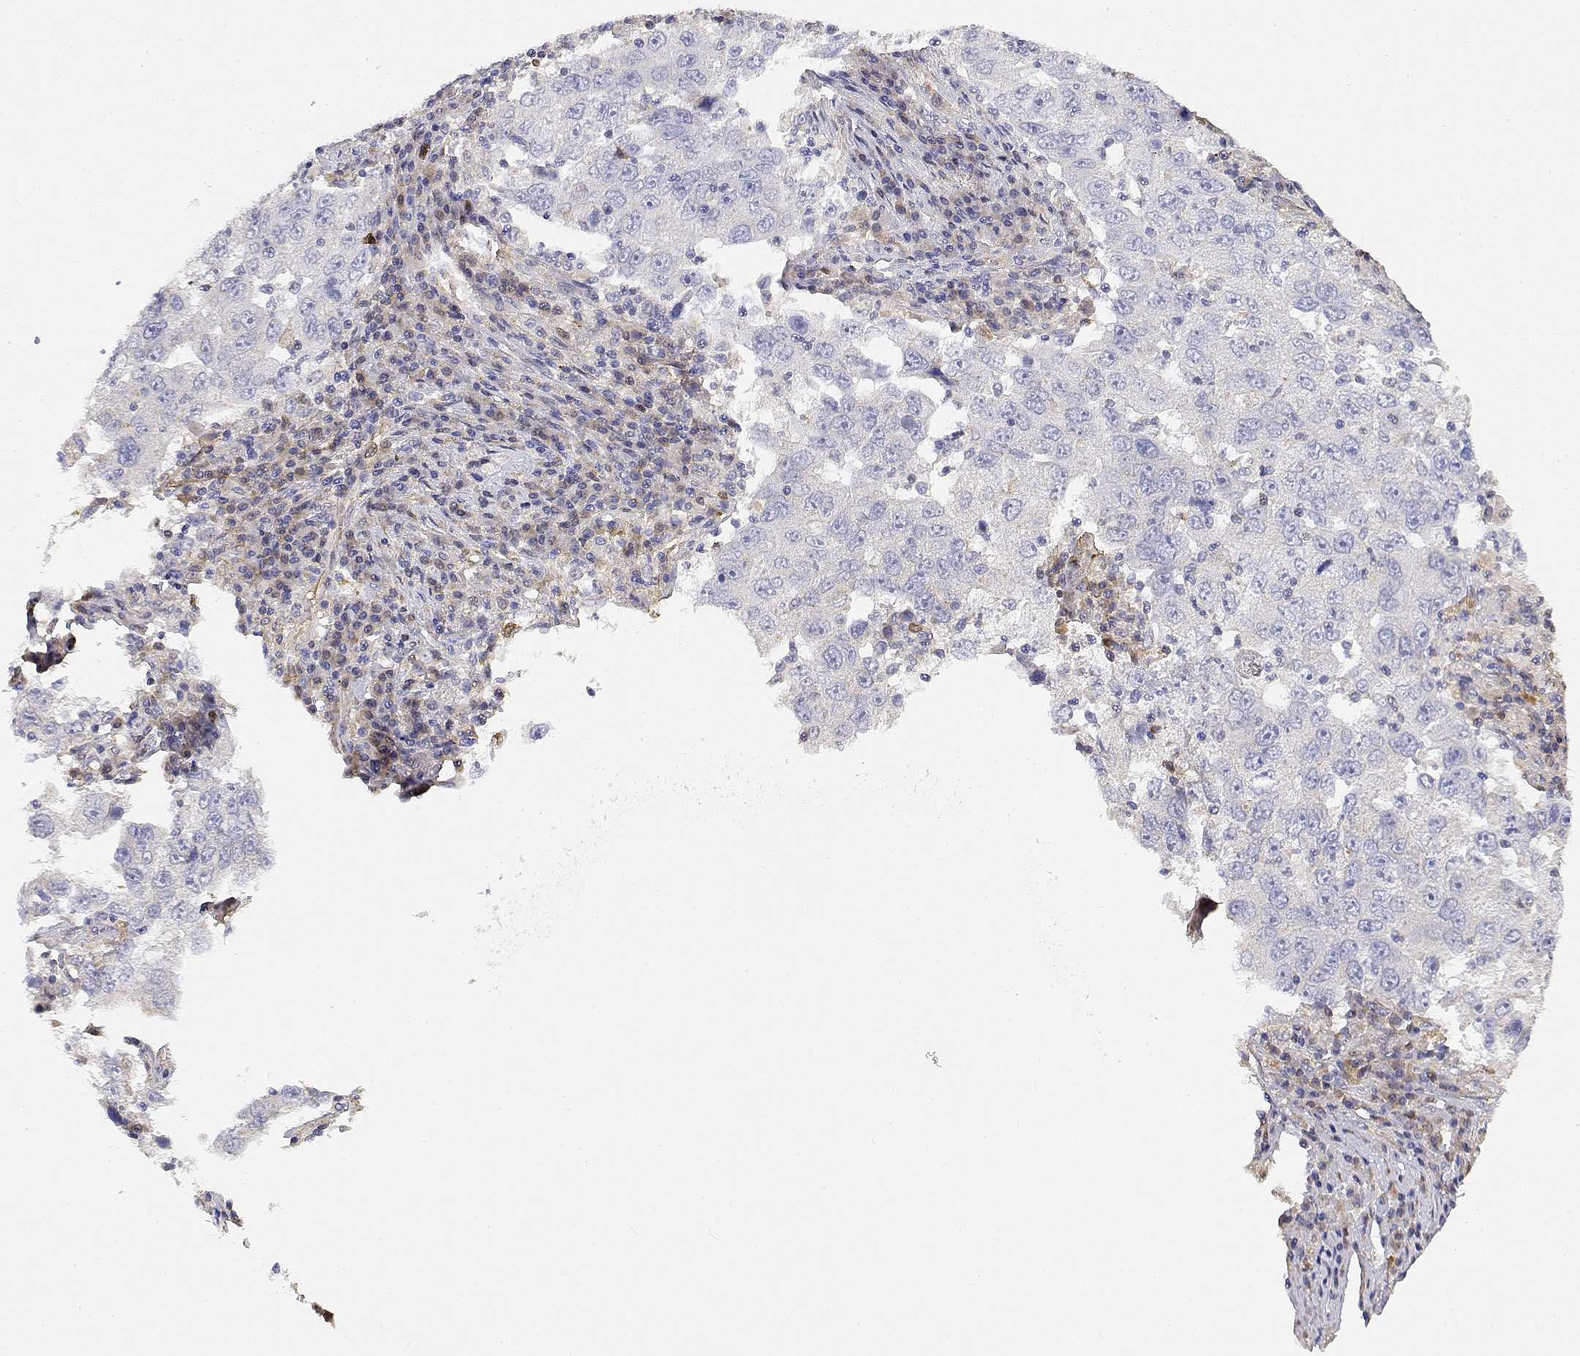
{"staining": {"intensity": "negative", "quantity": "none", "location": "none"}, "tissue": "lung cancer", "cell_type": "Tumor cells", "image_type": "cancer", "snomed": [{"axis": "morphology", "description": "Adenocarcinoma, NOS"}, {"axis": "topography", "description": "Lung"}], "caption": "Immunohistochemistry micrograph of neoplastic tissue: human lung cancer (adenocarcinoma) stained with DAB (3,3'-diaminobenzidine) exhibits no significant protein positivity in tumor cells.", "gene": "ADA", "patient": {"sex": "male", "age": 73}}